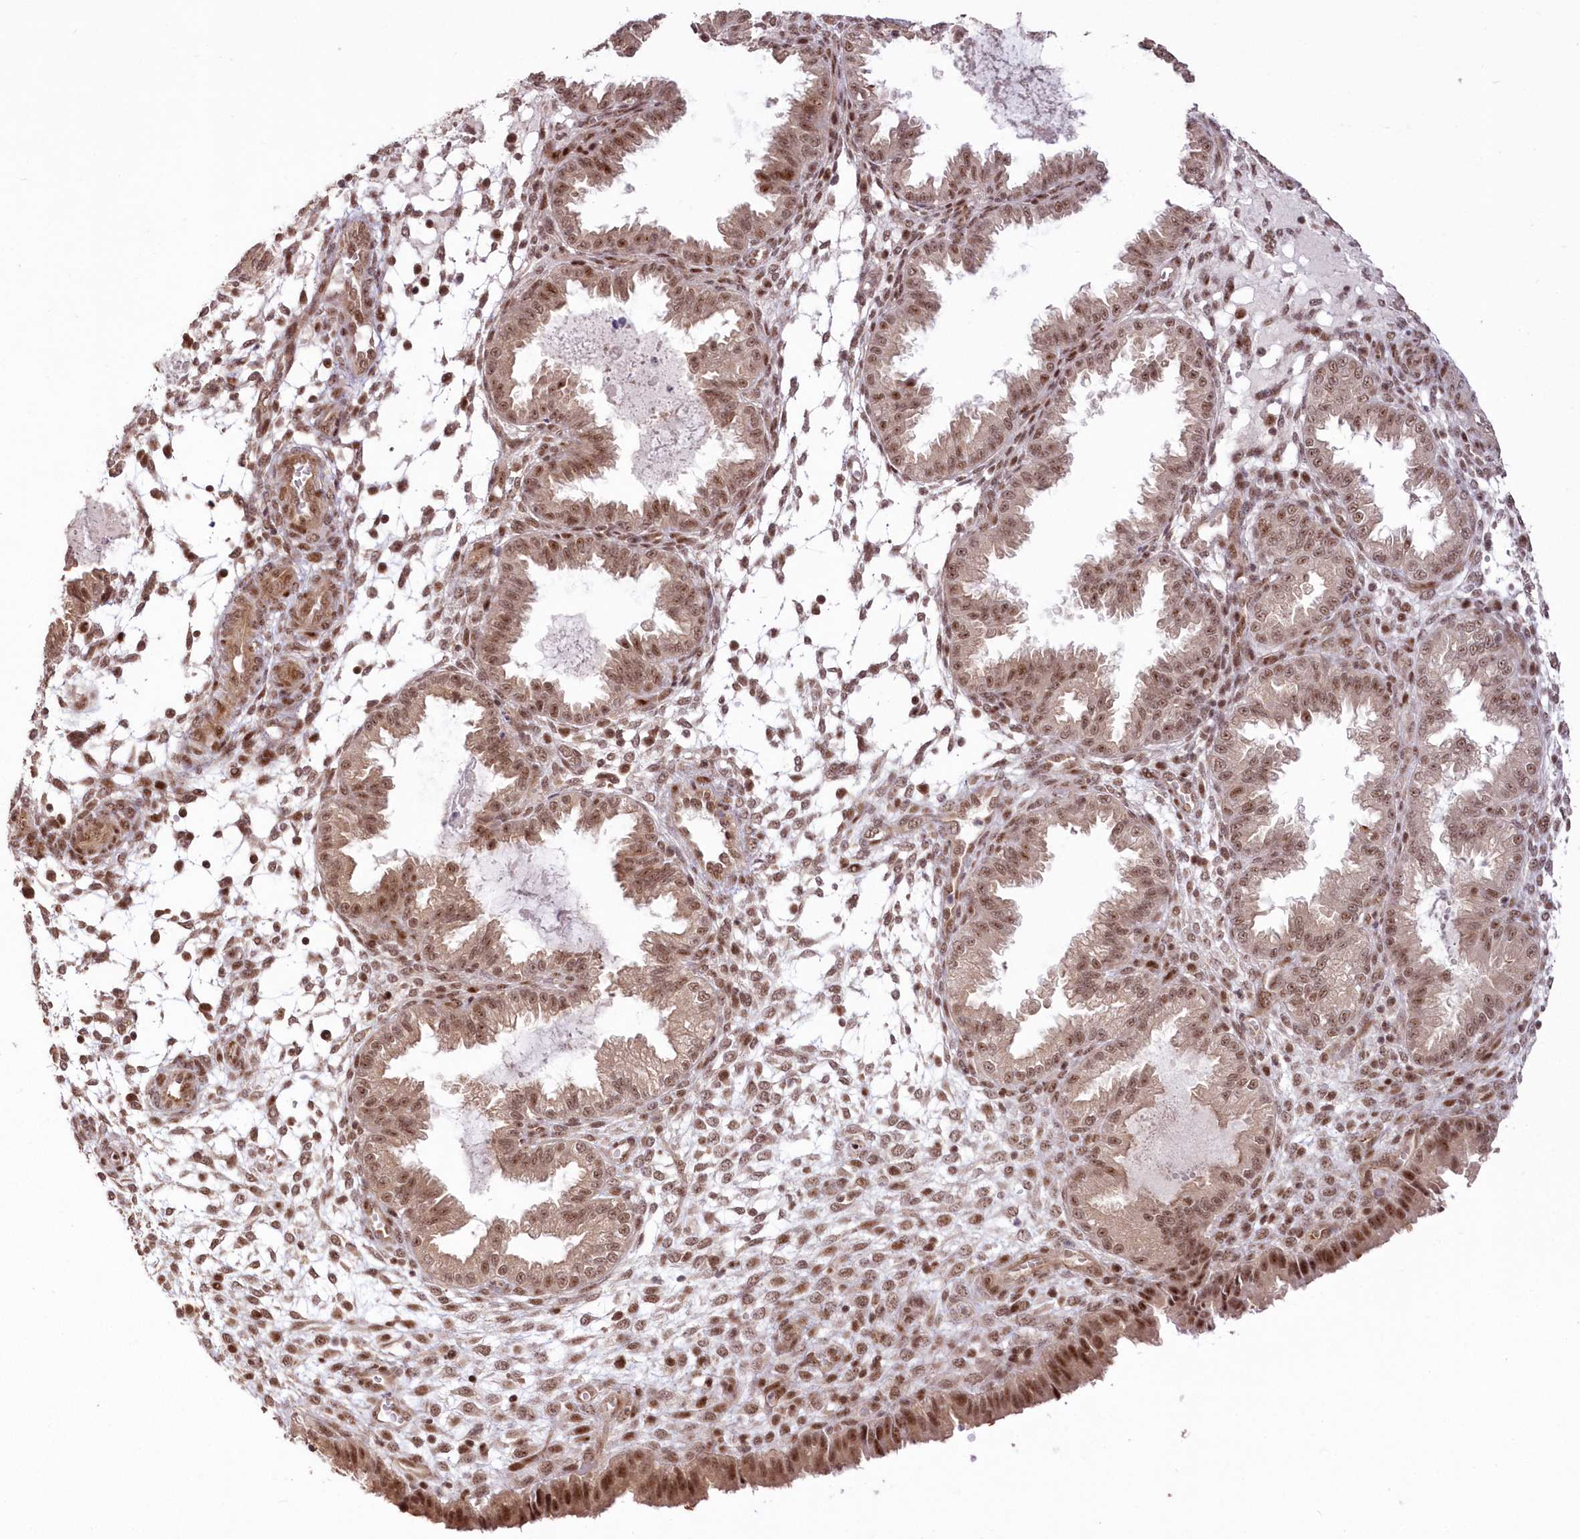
{"staining": {"intensity": "moderate", "quantity": ">75%", "location": "nuclear"}, "tissue": "endometrium", "cell_type": "Cells in endometrial stroma", "image_type": "normal", "snomed": [{"axis": "morphology", "description": "Normal tissue, NOS"}, {"axis": "topography", "description": "Endometrium"}], "caption": "Cells in endometrial stroma show moderate nuclear staining in about >75% of cells in benign endometrium. (Brightfield microscopy of DAB IHC at high magnification).", "gene": "WBP1L", "patient": {"sex": "female", "age": 33}}